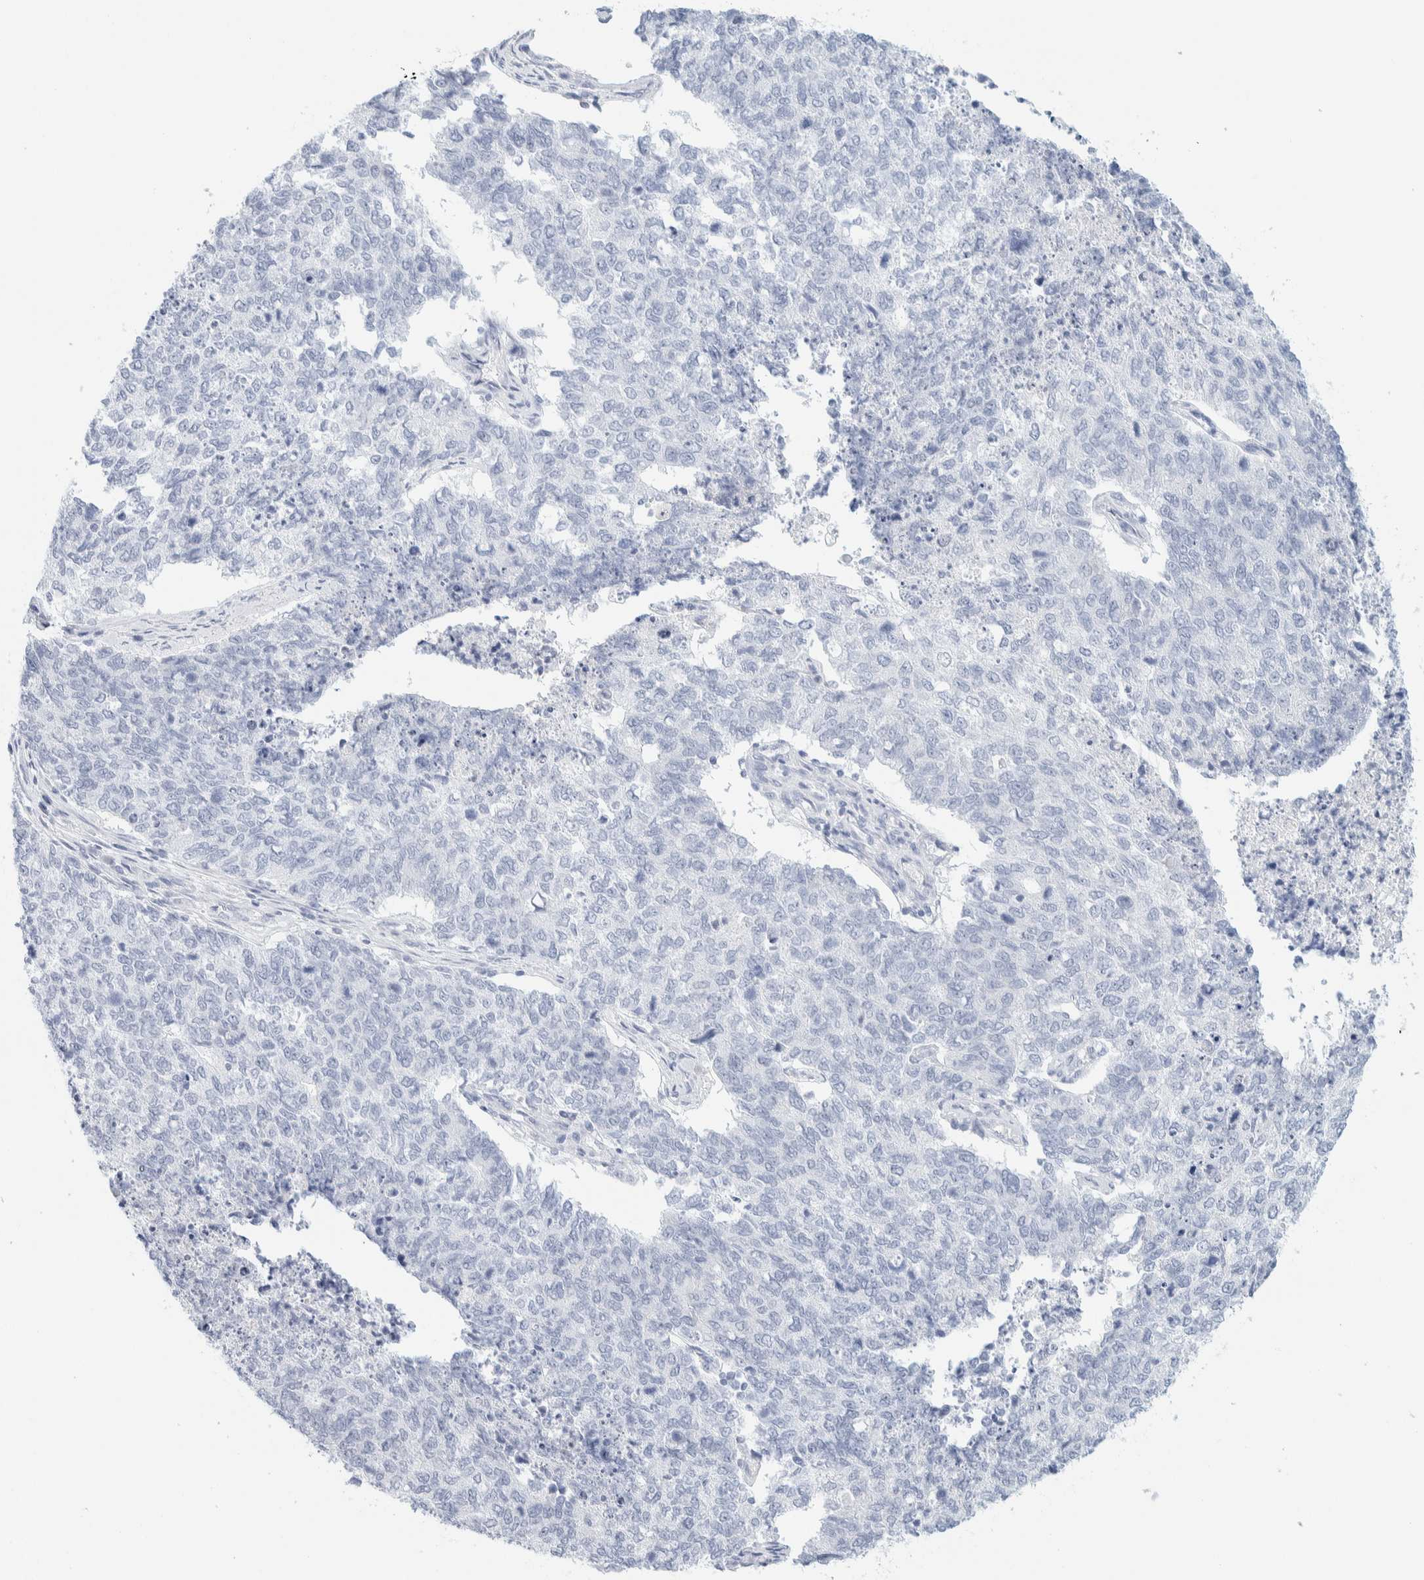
{"staining": {"intensity": "negative", "quantity": "none", "location": "none"}, "tissue": "cervical cancer", "cell_type": "Tumor cells", "image_type": "cancer", "snomed": [{"axis": "morphology", "description": "Squamous cell carcinoma, NOS"}, {"axis": "topography", "description": "Cervix"}], "caption": "Tumor cells are negative for brown protein staining in cervical cancer.", "gene": "ATCAY", "patient": {"sex": "female", "age": 63}}